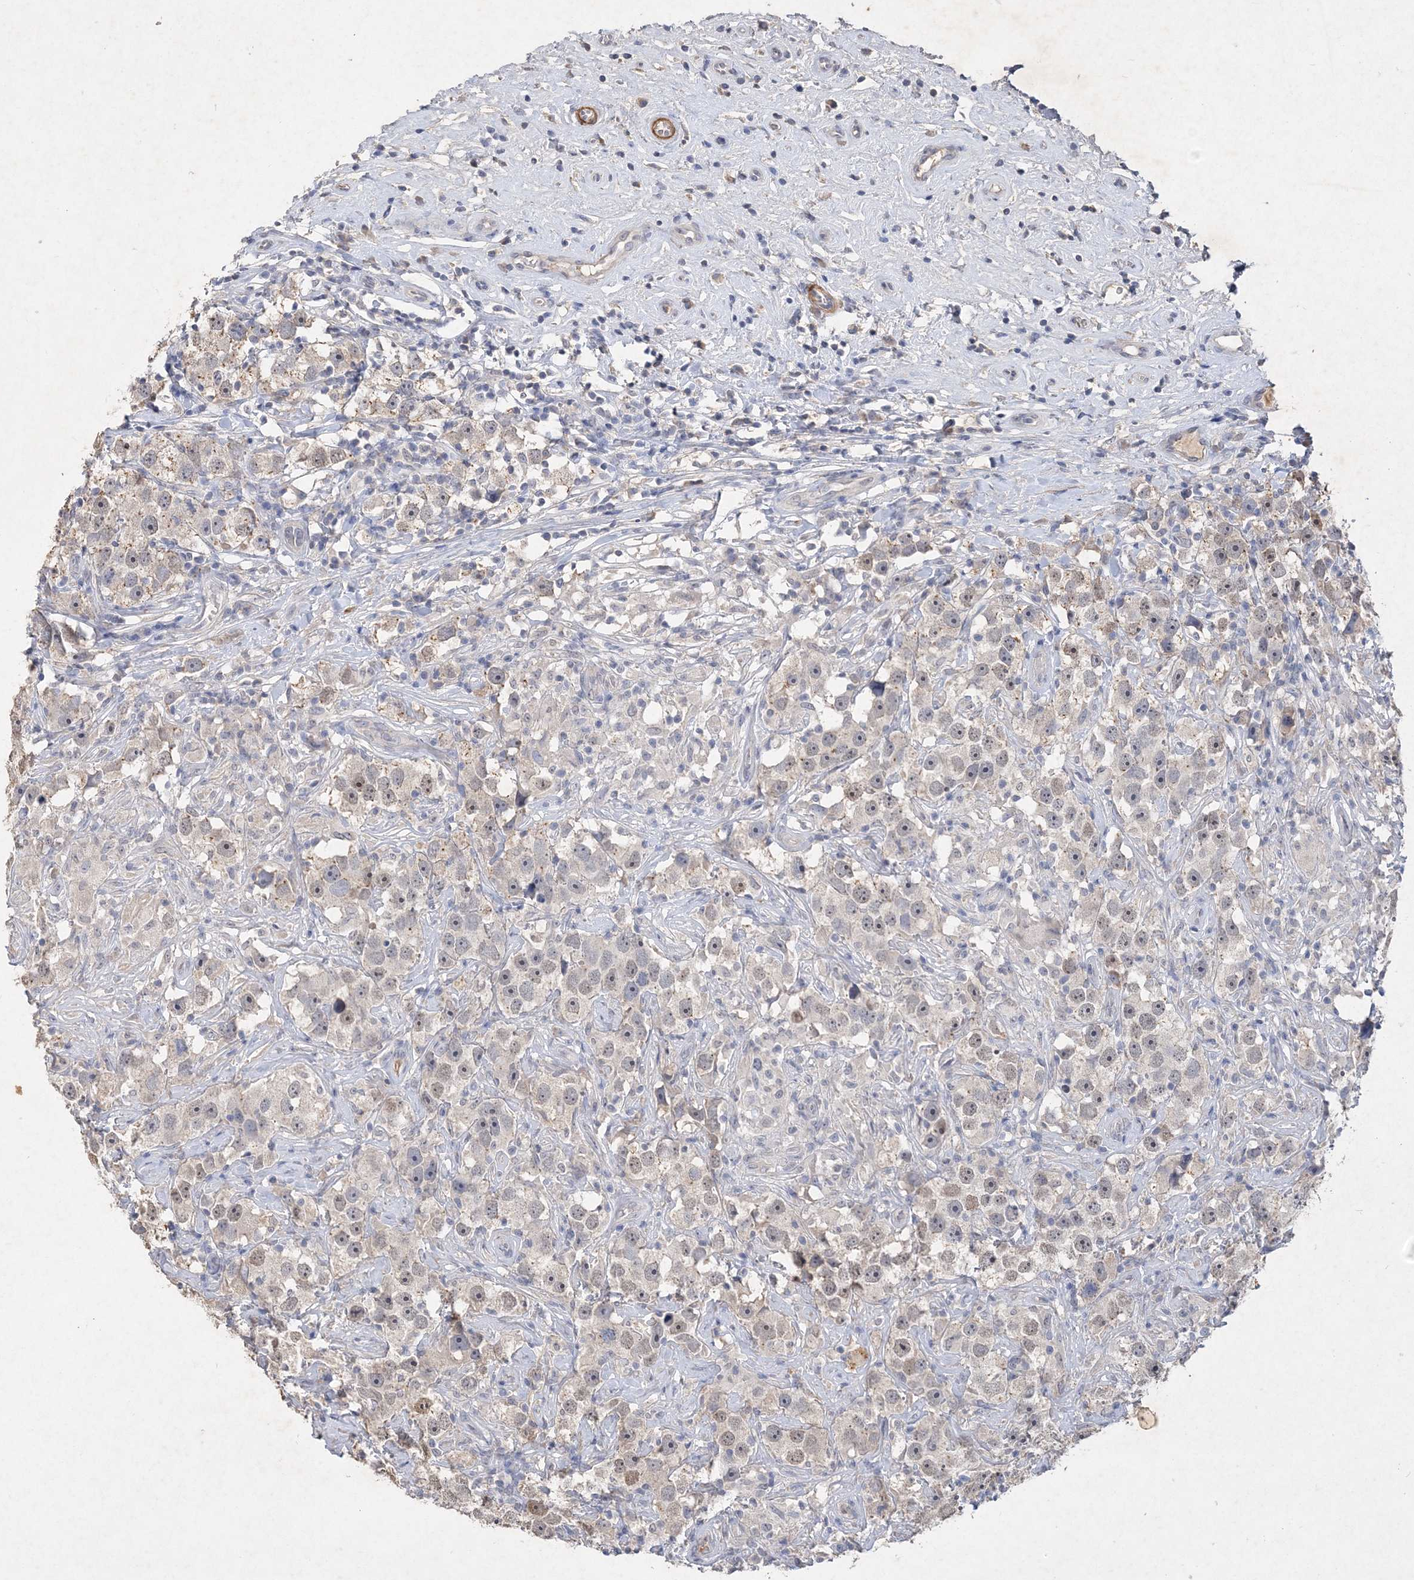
{"staining": {"intensity": "weak", "quantity": "<25%", "location": "cytoplasmic/membranous"}, "tissue": "testis cancer", "cell_type": "Tumor cells", "image_type": "cancer", "snomed": [{"axis": "morphology", "description": "Seminoma, NOS"}, {"axis": "topography", "description": "Testis"}], "caption": "Testis cancer (seminoma) stained for a protein using IHC reveals no staining tumor cells.", "gene": "C11orf58", "patient": {"sex": "male", "age": 49}}